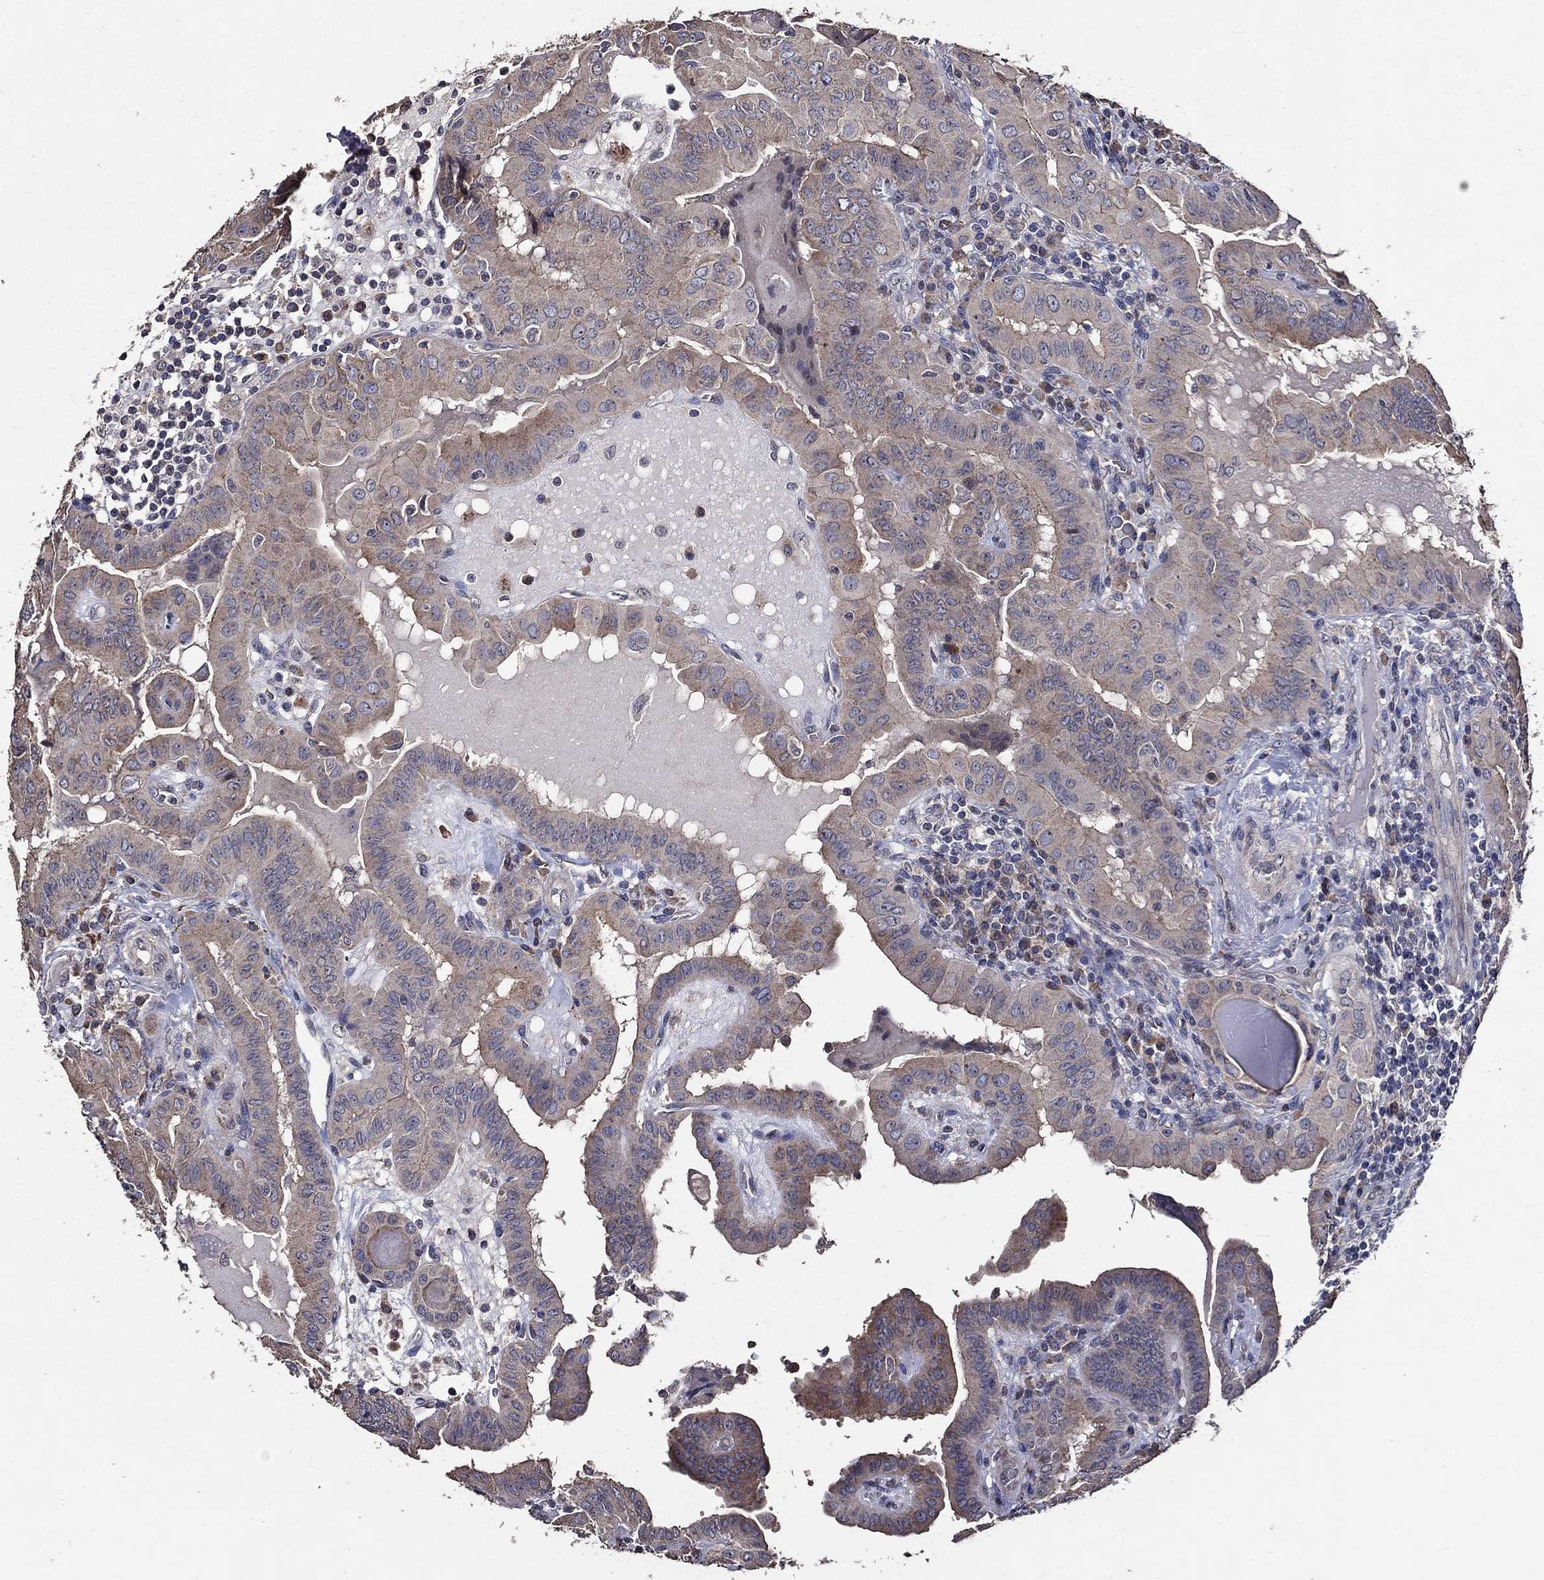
{"staining": {"intensity": "moderate", "quantity": "<25%", "location": "cytoplasmic/membranous"}, "tissue": "thyroid cancer", "cell_type": "Tumor cells", "image_type": "cancer", "snomed": [{"axis": "morphology", "description": "Papillary adenocarcinoma, NOS"}, {"axis": "topography", "description": "Thyroid gland"}], "caption": "This histopathology image displays IHC staining of human thyroid cancer (papillary adenocarcinoma), with low moderate cytoplasmic/membranous positivity in about <25% of tumor cells.", "gene": "HAP1", "patient": {"sex": "female", "age": 37}}